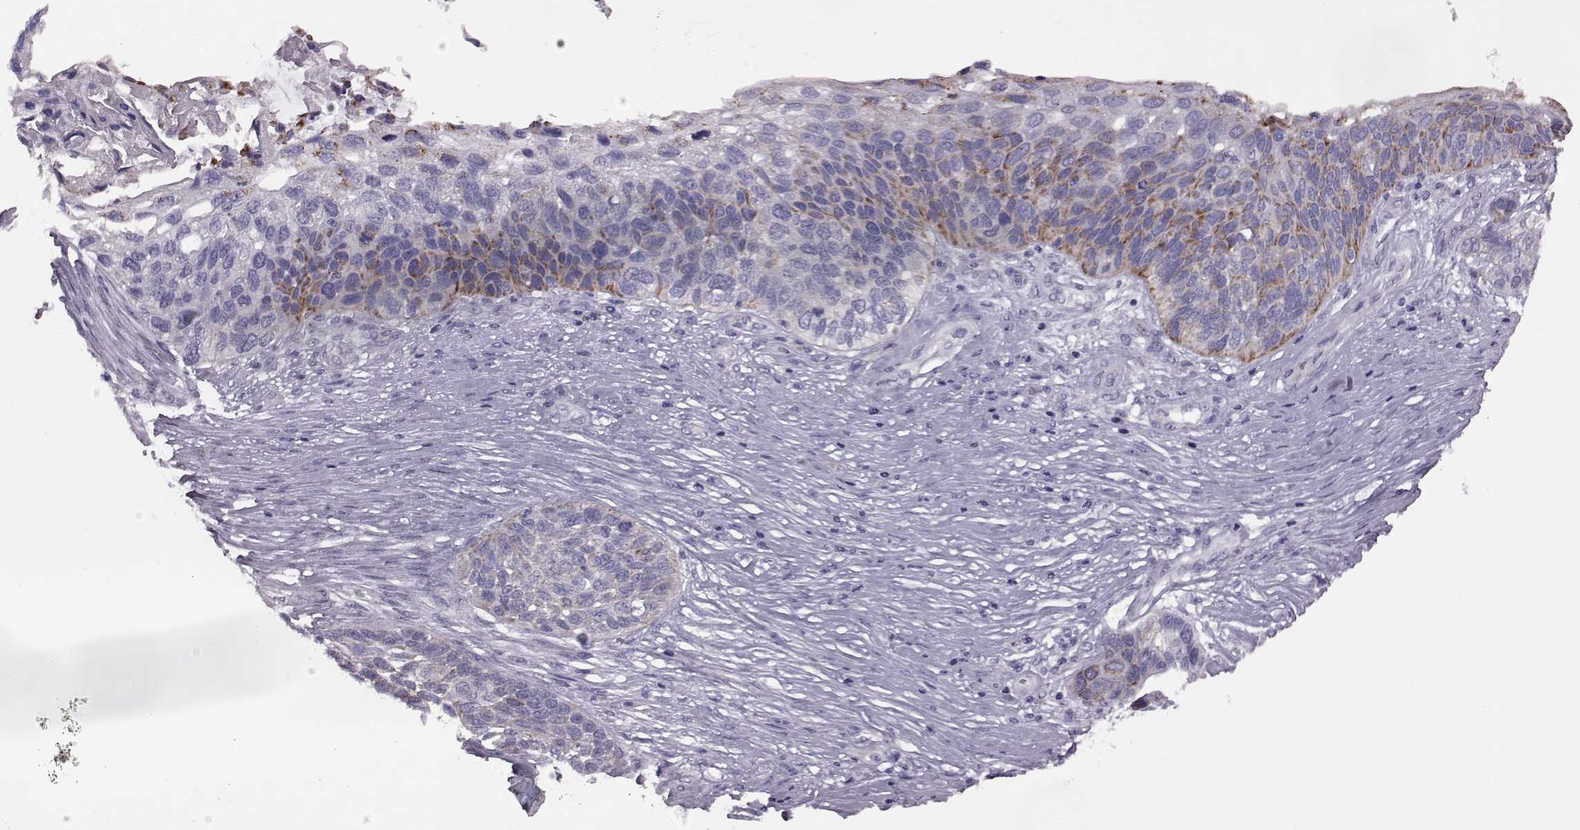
{"staining": {"intensity": "moderate", "quantity": "25%-75%", "location": "cytoplasmic/membranous"}, "tissue": "lung cancer", "cell_type": "Tumor cells", "image_type": "cancer", "snomed": [{"axis": "morphology", "description": "Squamous cell carcinoma, NOS"}, {"axis": "topography", "description": "Lung"}], "caption": "An immunohistochemistry (IHC) photomicrograph of neoplastic tissue is shown. Protein staining in brown shows moderate cytoplasmic/membranous positivity in lung squamous cell carcinoma within tumor cells.", "gene": "RIMS2", "patient": {"sex": "male", "age": 69}}